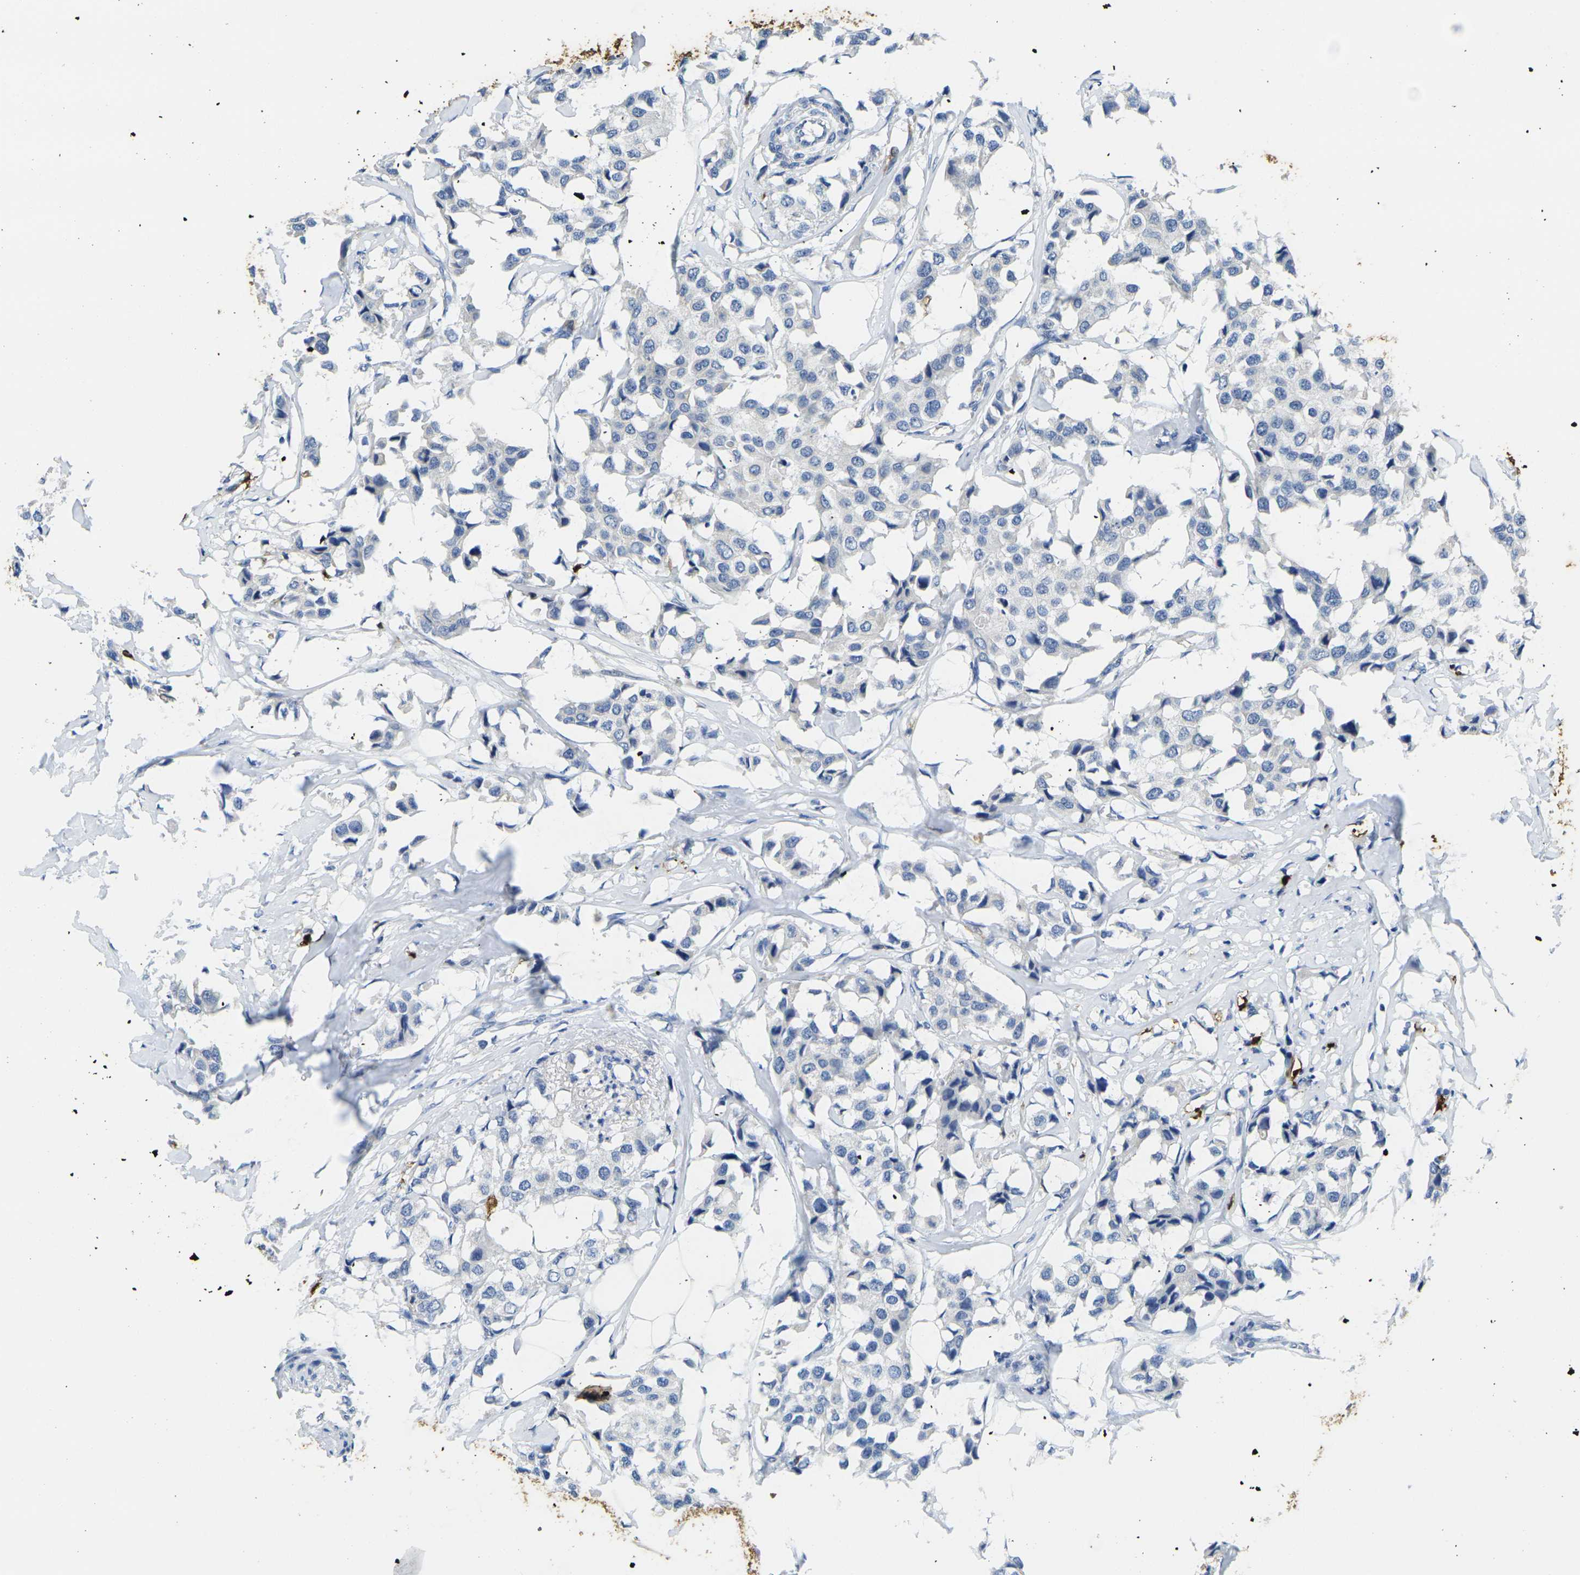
{"staining": {"intensity": "negative", "quantity": "none", "location": "none"}, "tissue": "breast cancer", "cell_type": "Tumor cells", "image_type": "cancer", "snomed": [{"axis": "morphology", "description": "Duct carcinoma"}, {"axis": "topography", "description": "Breast"}], "caption": "A high-resolution photomicrograph shows IHC staining of breast invasive ductal carcinoma, which displays no significant expression in tumor cells.", "gene": "S100A9", "patient": {"sex": "female", "age": 80}}